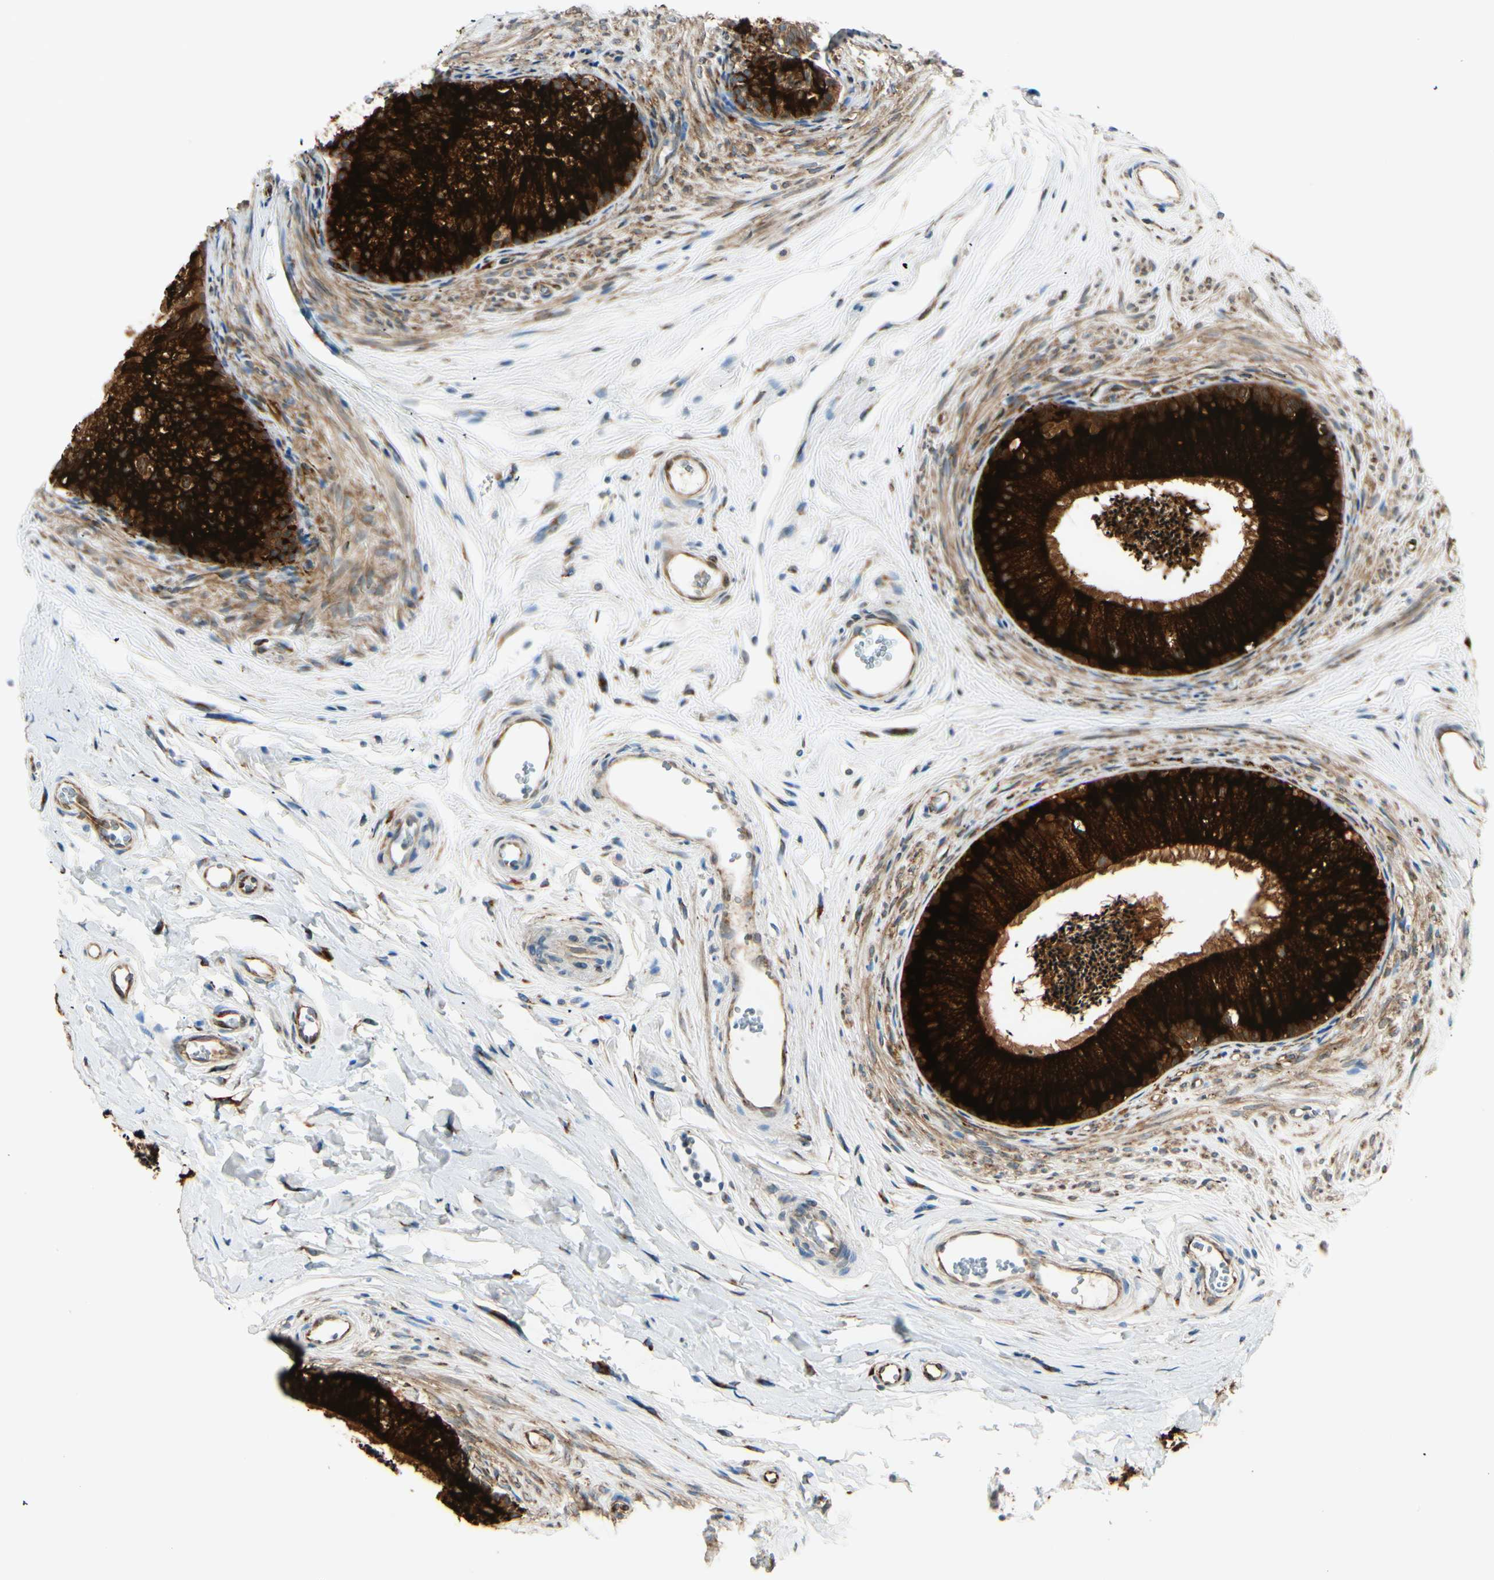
{"staining": {"intensity": "strong", "quantity": ">75%", "location": "cytoplasmic/membranous"}, "tissue": "epididymis", "cell_type": "Glandular cells", "image_type": "normal", "snomed": [{"axis": "morphology", "description": "Normal tissue, NOS"}, {"axis": "topography", "description": "Epididymis"}], "caption": "Brown immunohistochemical staining in unremarkable epididymis exhibits strong cytoplasmic/membranous positivity in about >75% of glandular cells. (Stains: DAB in brown, nuclei in blue, Microscopy: brightfield microscopy at high magnification).", "gene": "FKBP7", "patient": {"sex": "male", "age": 56}}